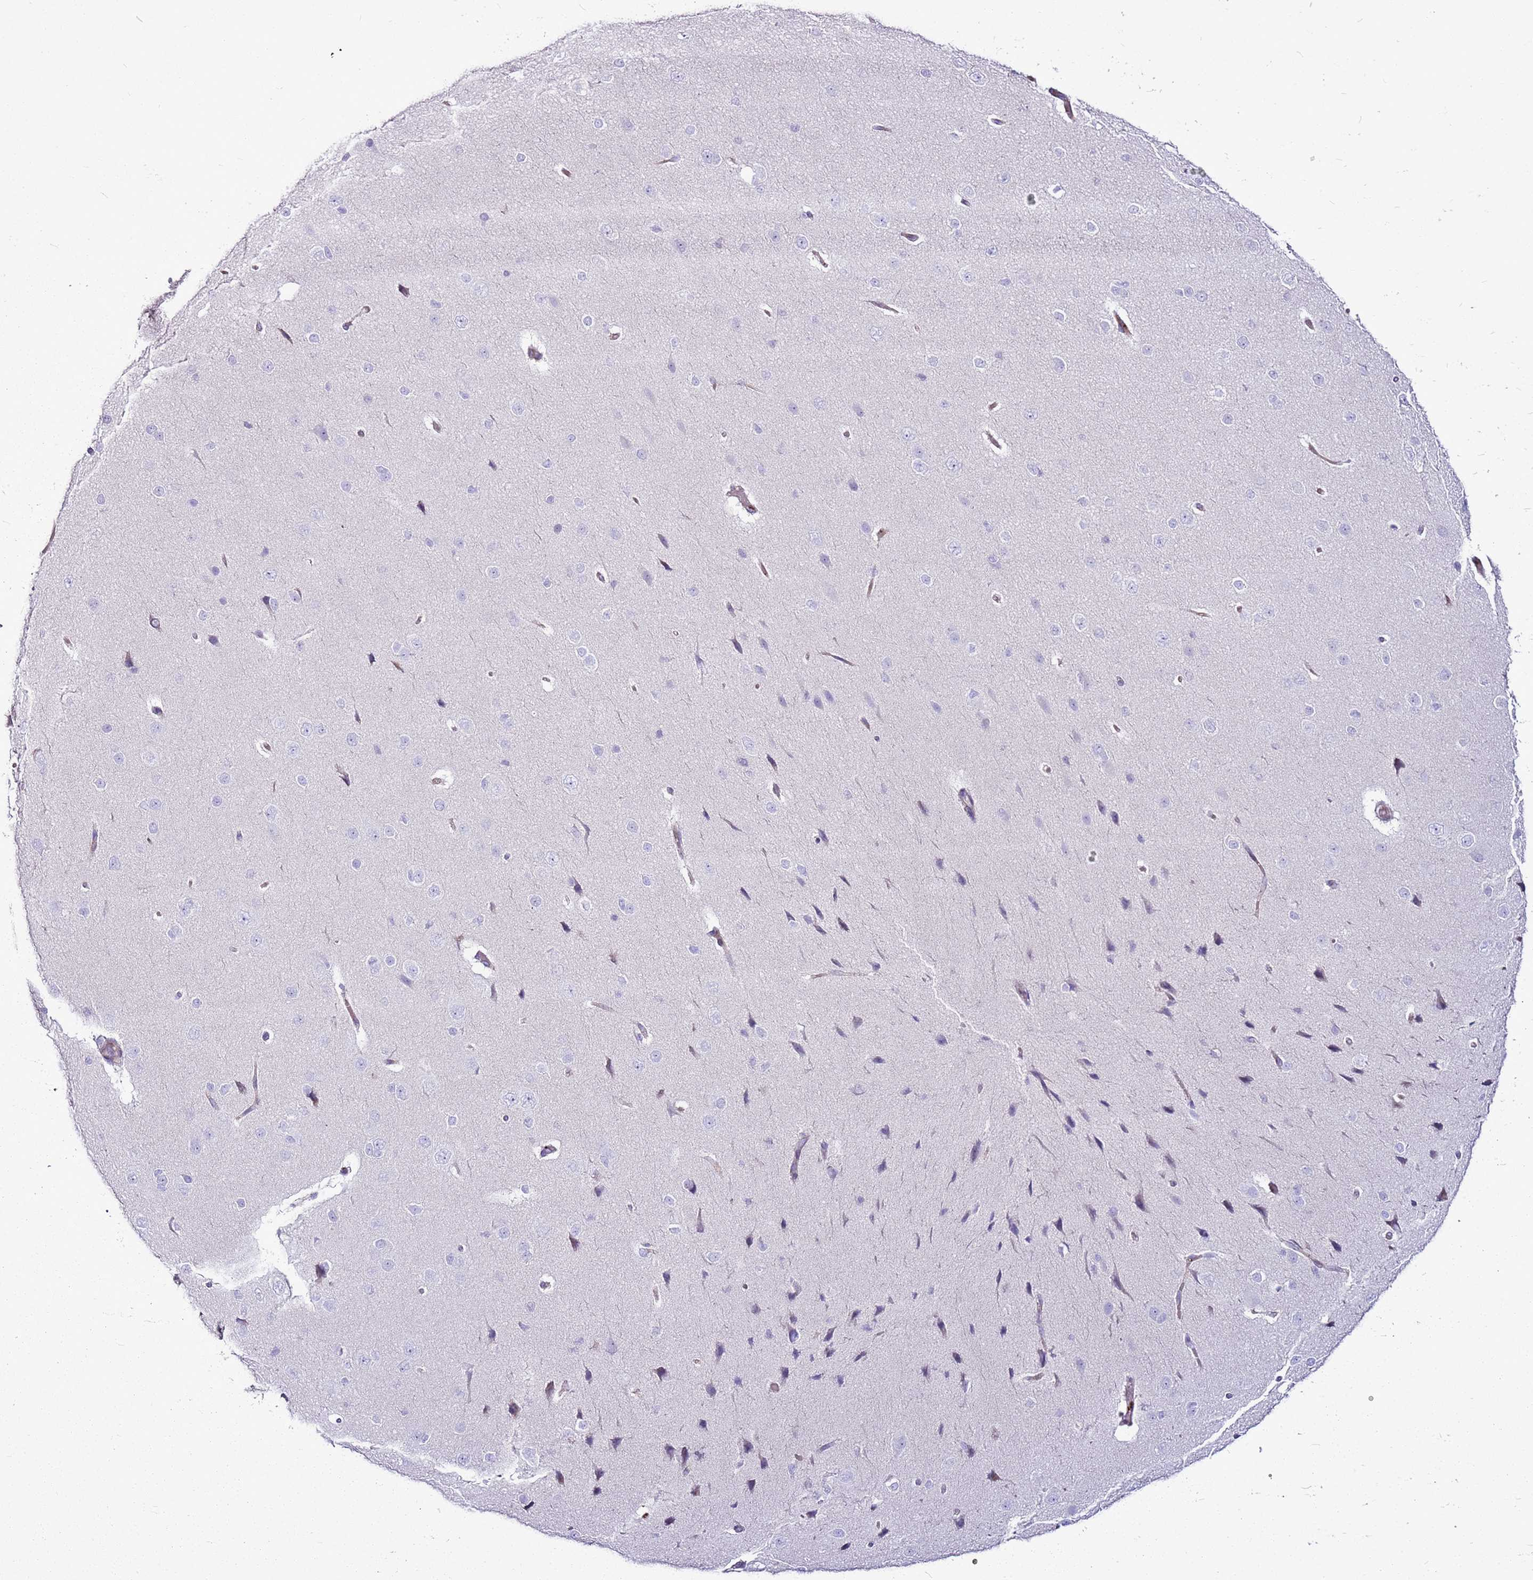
{"staining": {"intensity": "weak", "quantity": "25%-75%", "location": "cytoplasmic/membranous"}, "tissue": "cerebral cortex", "cell_type": "Endothelial cells", "image_type": "normal", "snomed": [{"axis": "morphology", "description": "Normal tissue, NOS"}, {"axis": "morphology", "description": "Developmental malformation"}, {"axis": "topography", "description": "Cerebral cortex"}], "caption": "Protein staining exhibits weak cytoplasmic/membranous expression in approximately 25%-75% of endothelial cells in unremarkable cerebral cortex.", "gene": "CHAC2", "patient": {"sex": "female", "age": 30}}